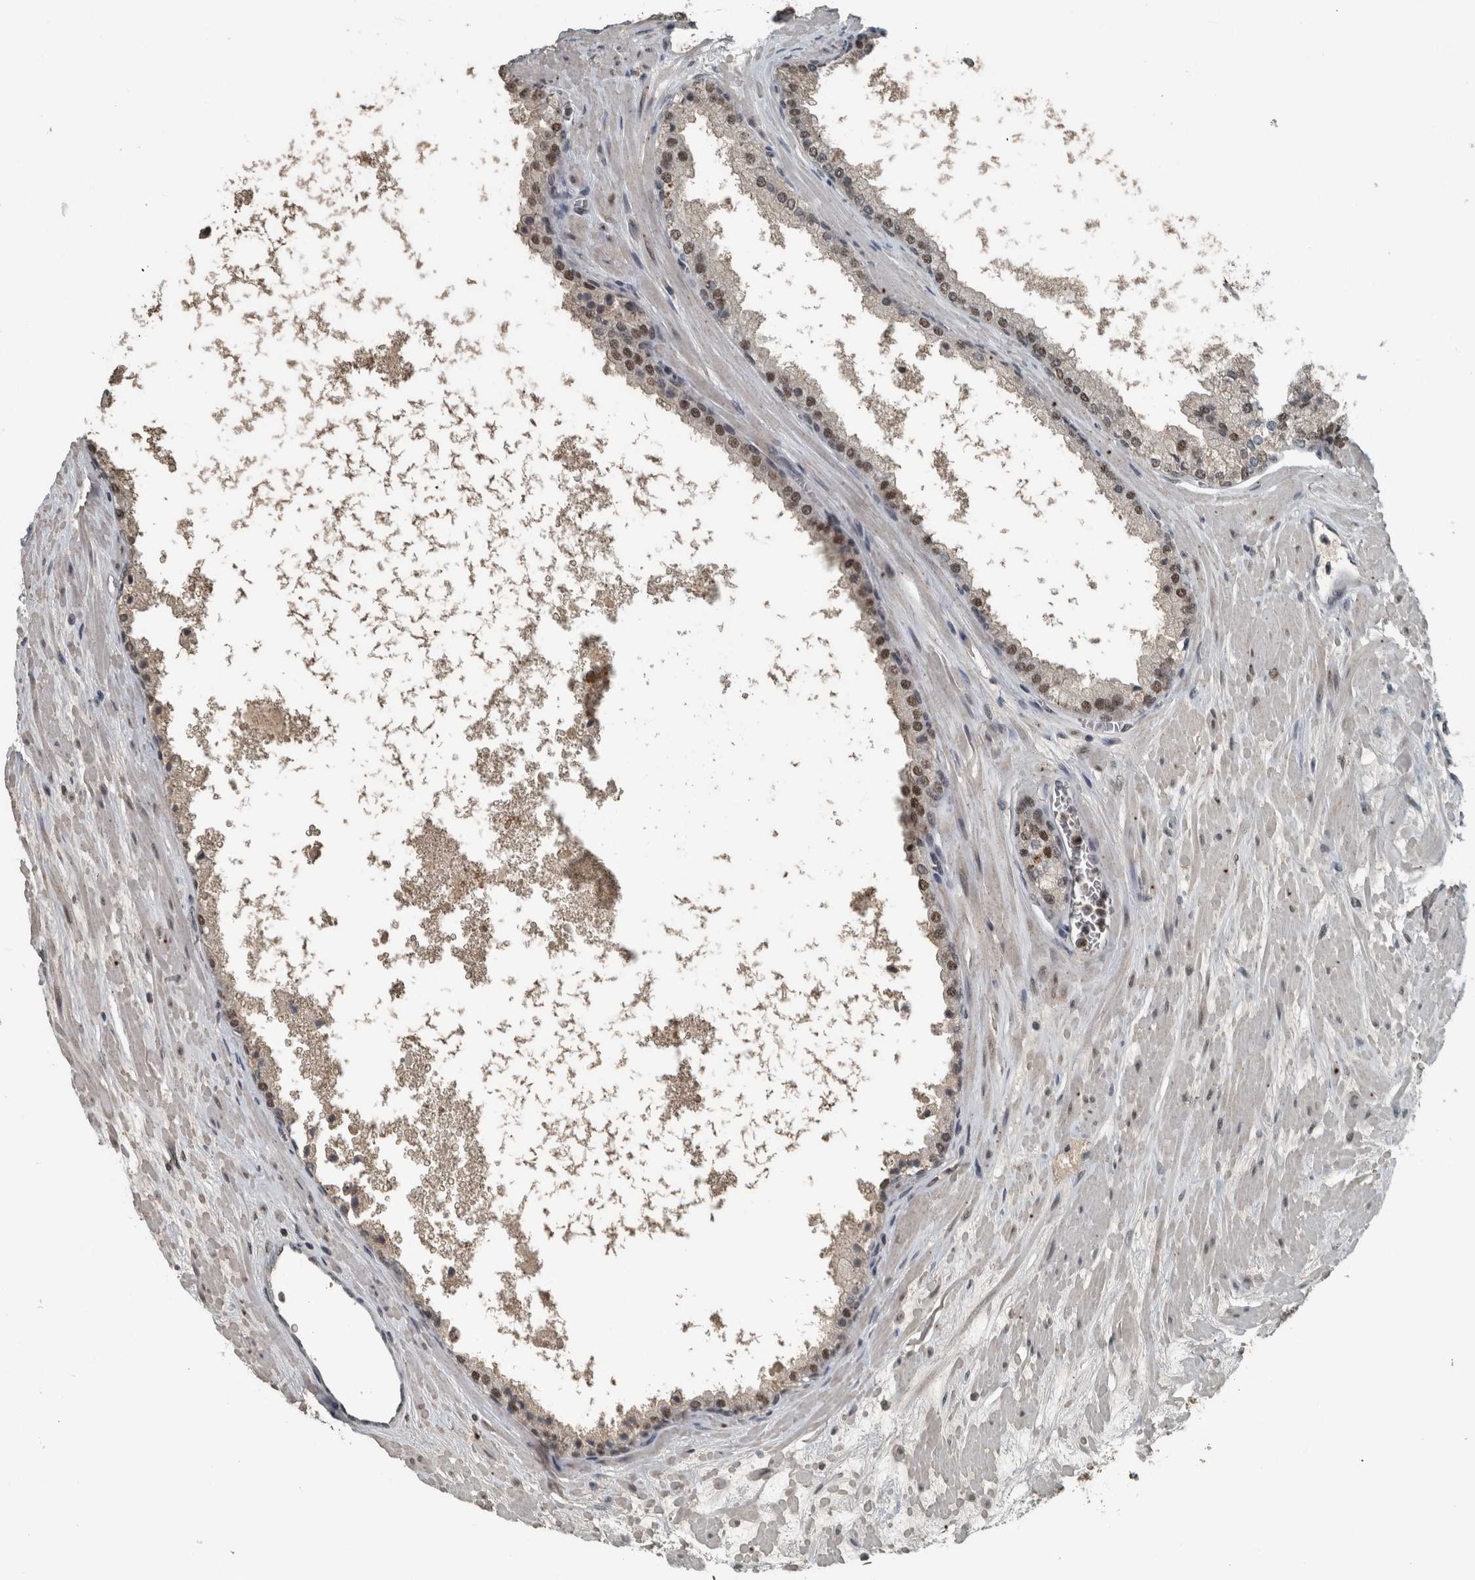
{"staining": {"intensity": "moderate", "quantity": ">75%", "location": "nuclear"}, "tissue": "prostate cancer", "cell_type": "Tumor cells", "image_type": "cancer", "snomed": [{"axis": "morphology", "description": "Adenocarcinoma, High grade"}, {"axis": "topography", "description": "Prostate"}], "caption": "This photomicrograph shows prostate cancer (high-grade adenocarcinoma) stained with immunohistochemistry to label a protein in brown. The nuclear of tumor cells show moderate positivity for the protein. Nuclei are counter-stained blue.", "gene": "ZNF24", "patient": {"sex": "male", "age": 65}}